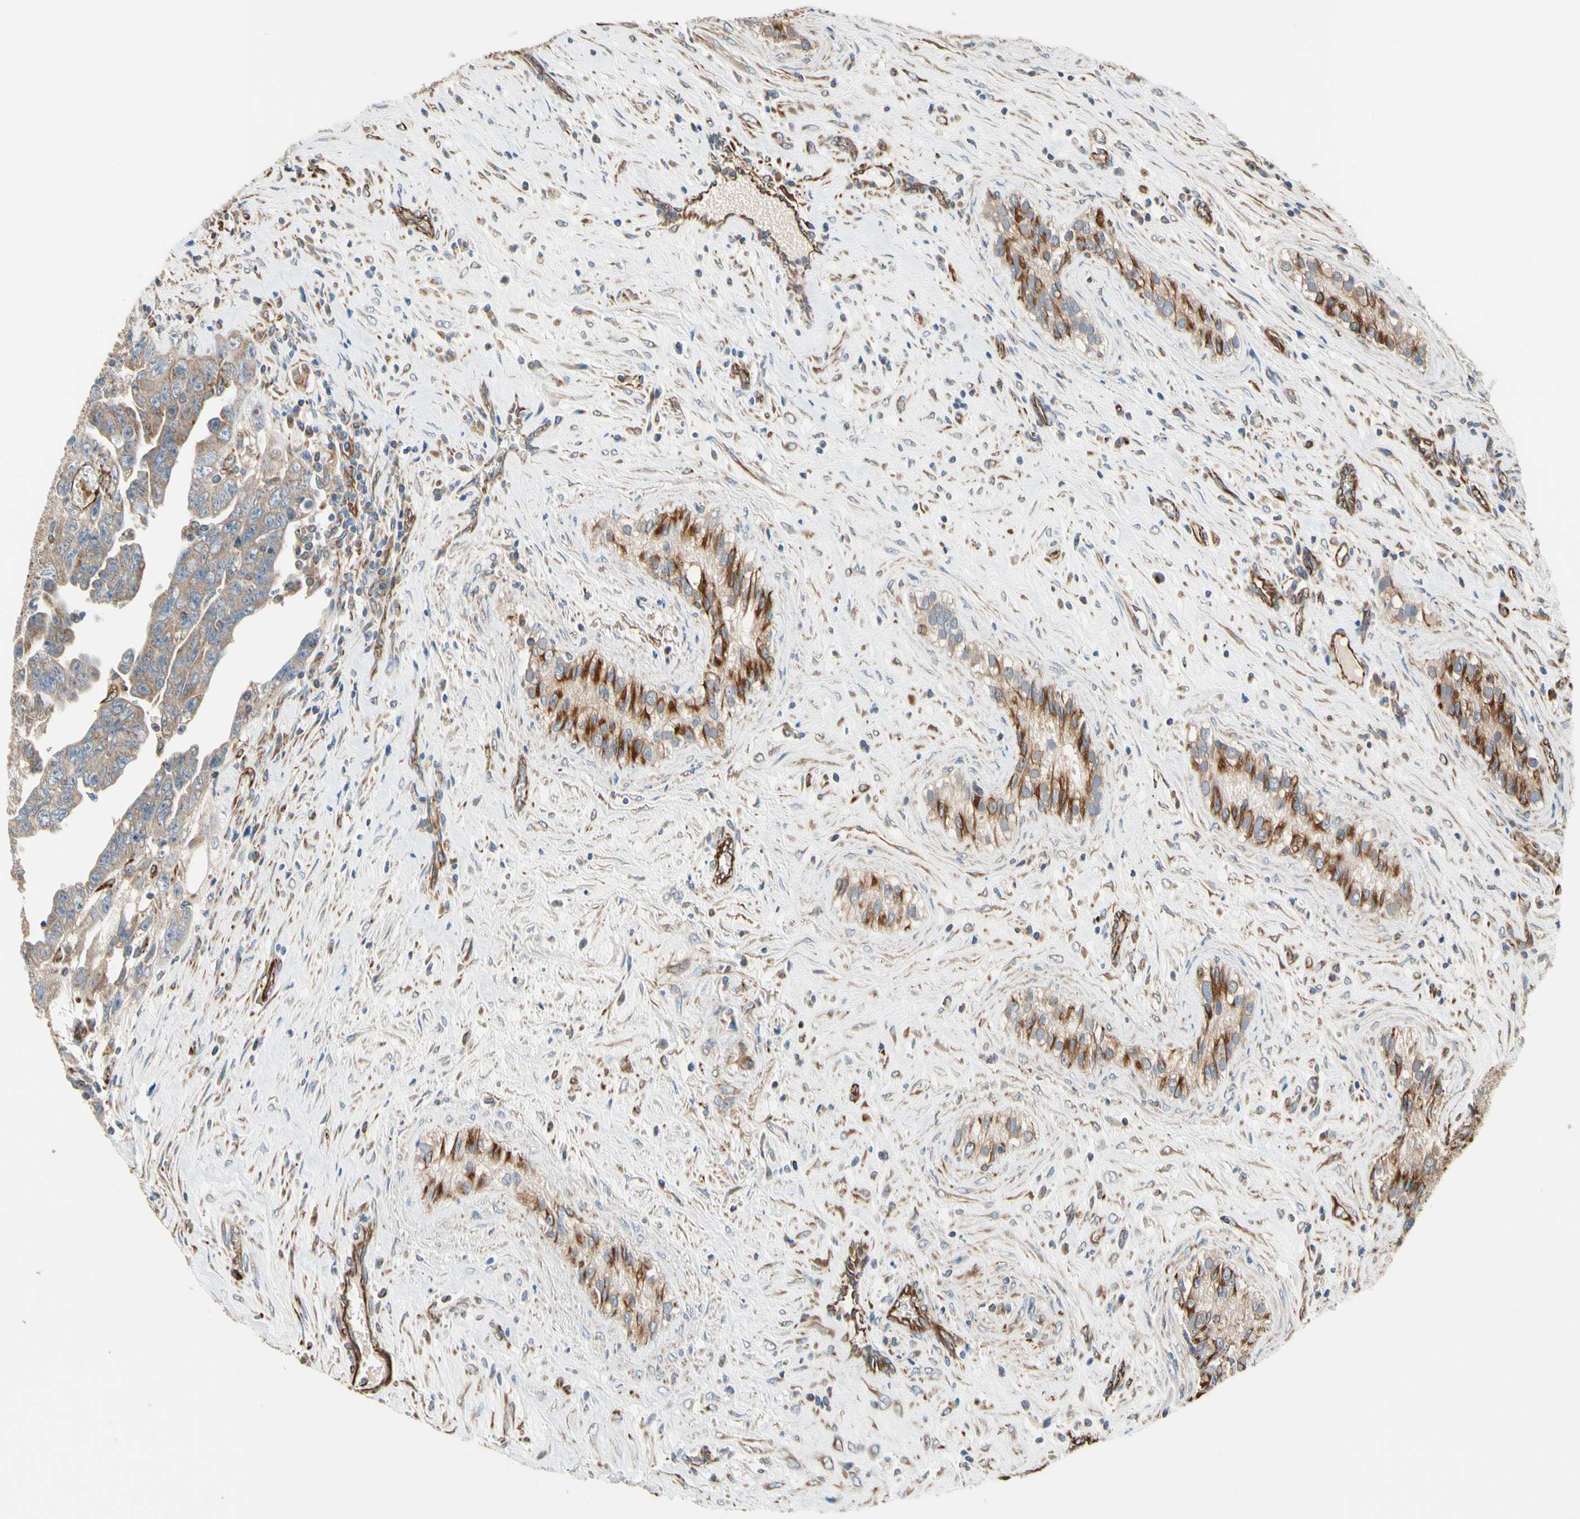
{"staining": {"intensity": "weak", "quantity": "25%-75%", "location": "cytoplasmic/membranous"}, "tissue": "testis cancer", "cell_type": "Tumor cells", "image_type": "cancer", "snomed": [{"axis": "morphology", "description": "Carcinoma, Embryonal, NOS"}, {"axis": "topography", "description": "Testis"}], "caption": "A micrograph of testis cancer stained for a protein displays weak cytoplasmic/membranous brown staining in tumor cells.", "gene": "TRAF2", "patient": {"sex": "male", "age": 28}}